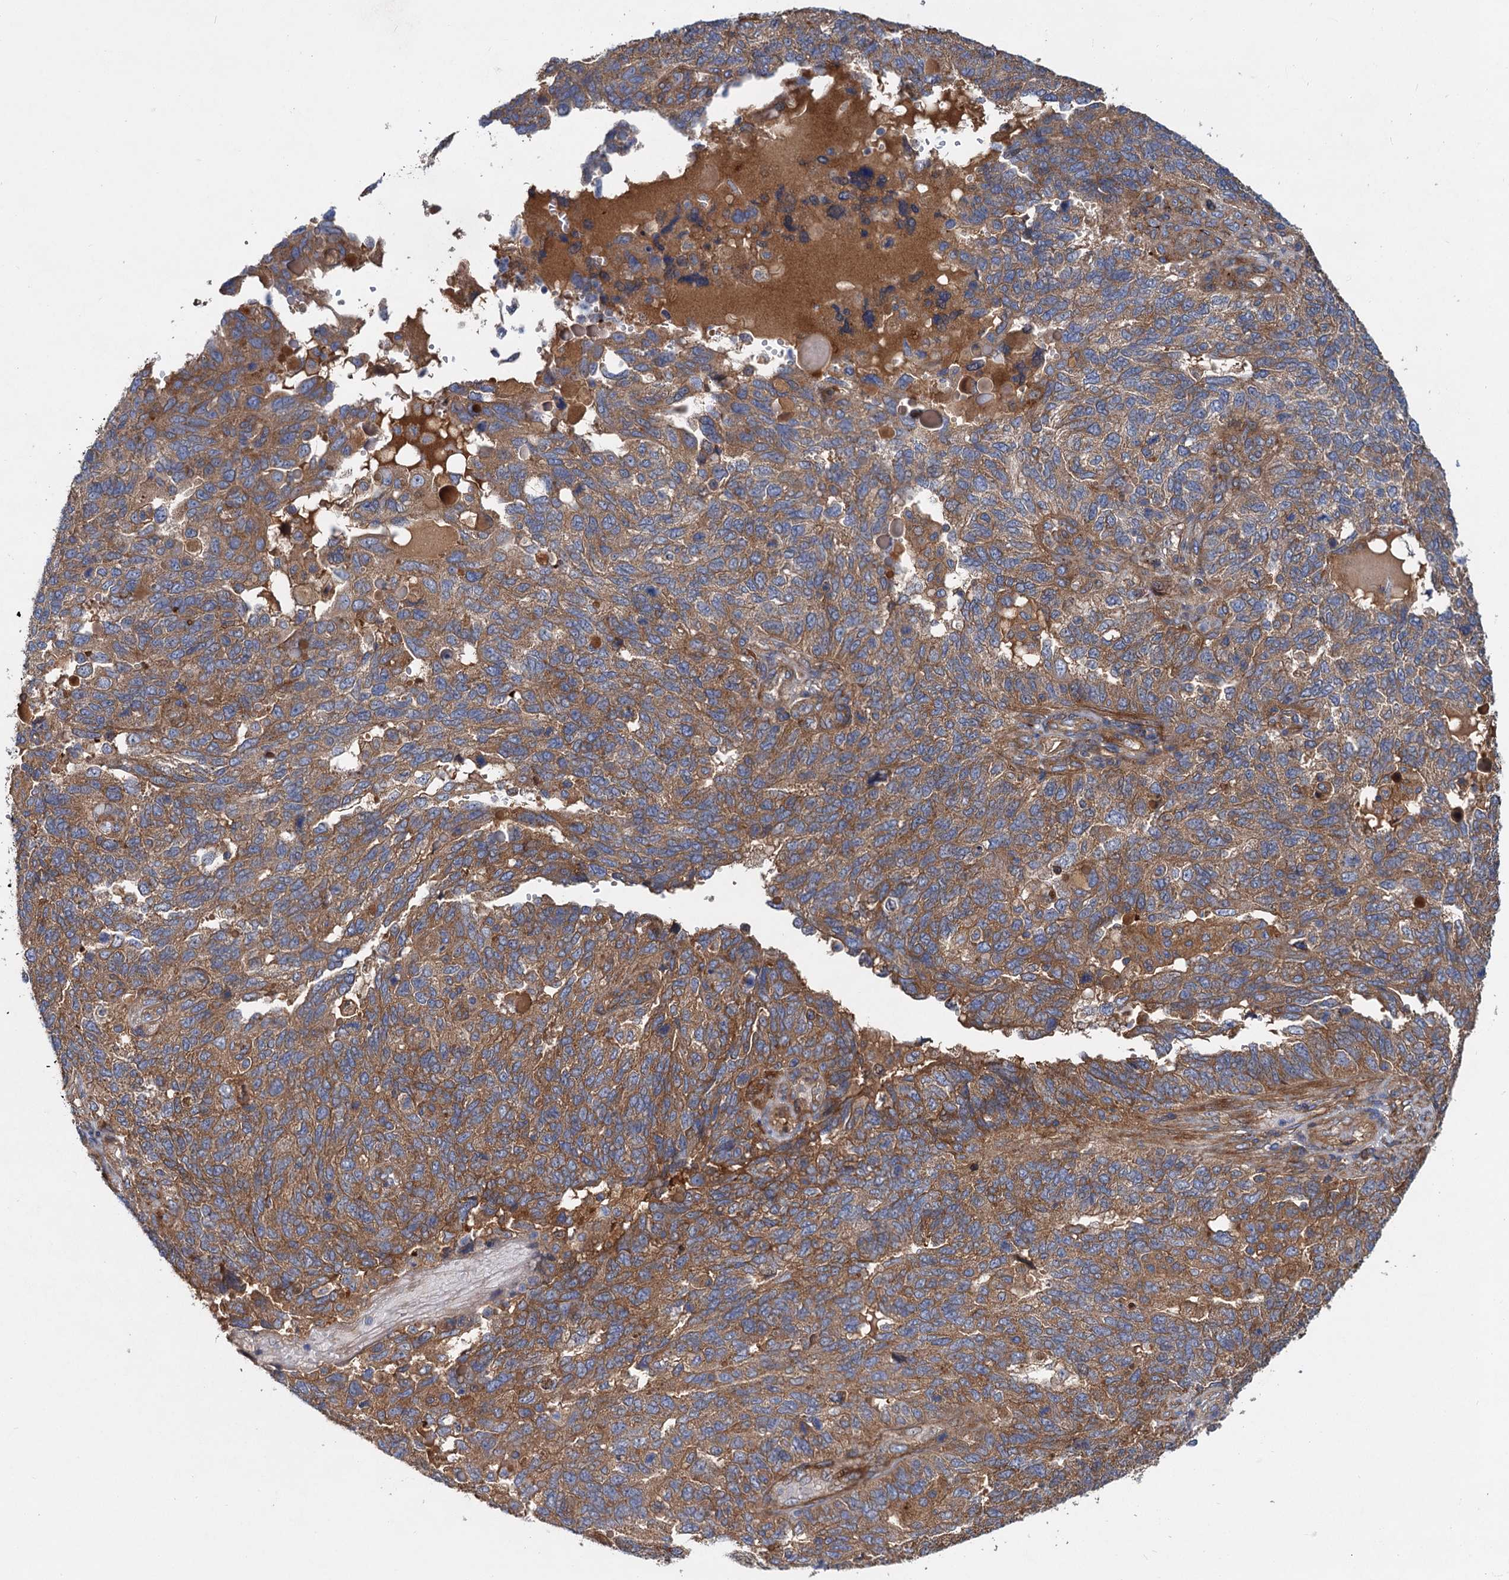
{"staining": {"intensity": "moderate", "quantity": ">75%", "location": "cytoplasmic/membranous"}, "tissue": "endometrial cancer", "cell_type": "Tumor cells", "image_type": "cancer", "snomed": [{"axis": "morphology", "description": "Adenocarcinoma, NOS"}, {"axis": "topography", "description": "Endometrium"}], "caption": "Endometrial adenocarcinoma stained for a protein demonstrates moderate cytoplasmic/membranous positivity in tumor cells.", "gene": "ALKBH7", "patient": {"sex": "female", "age": 66}}